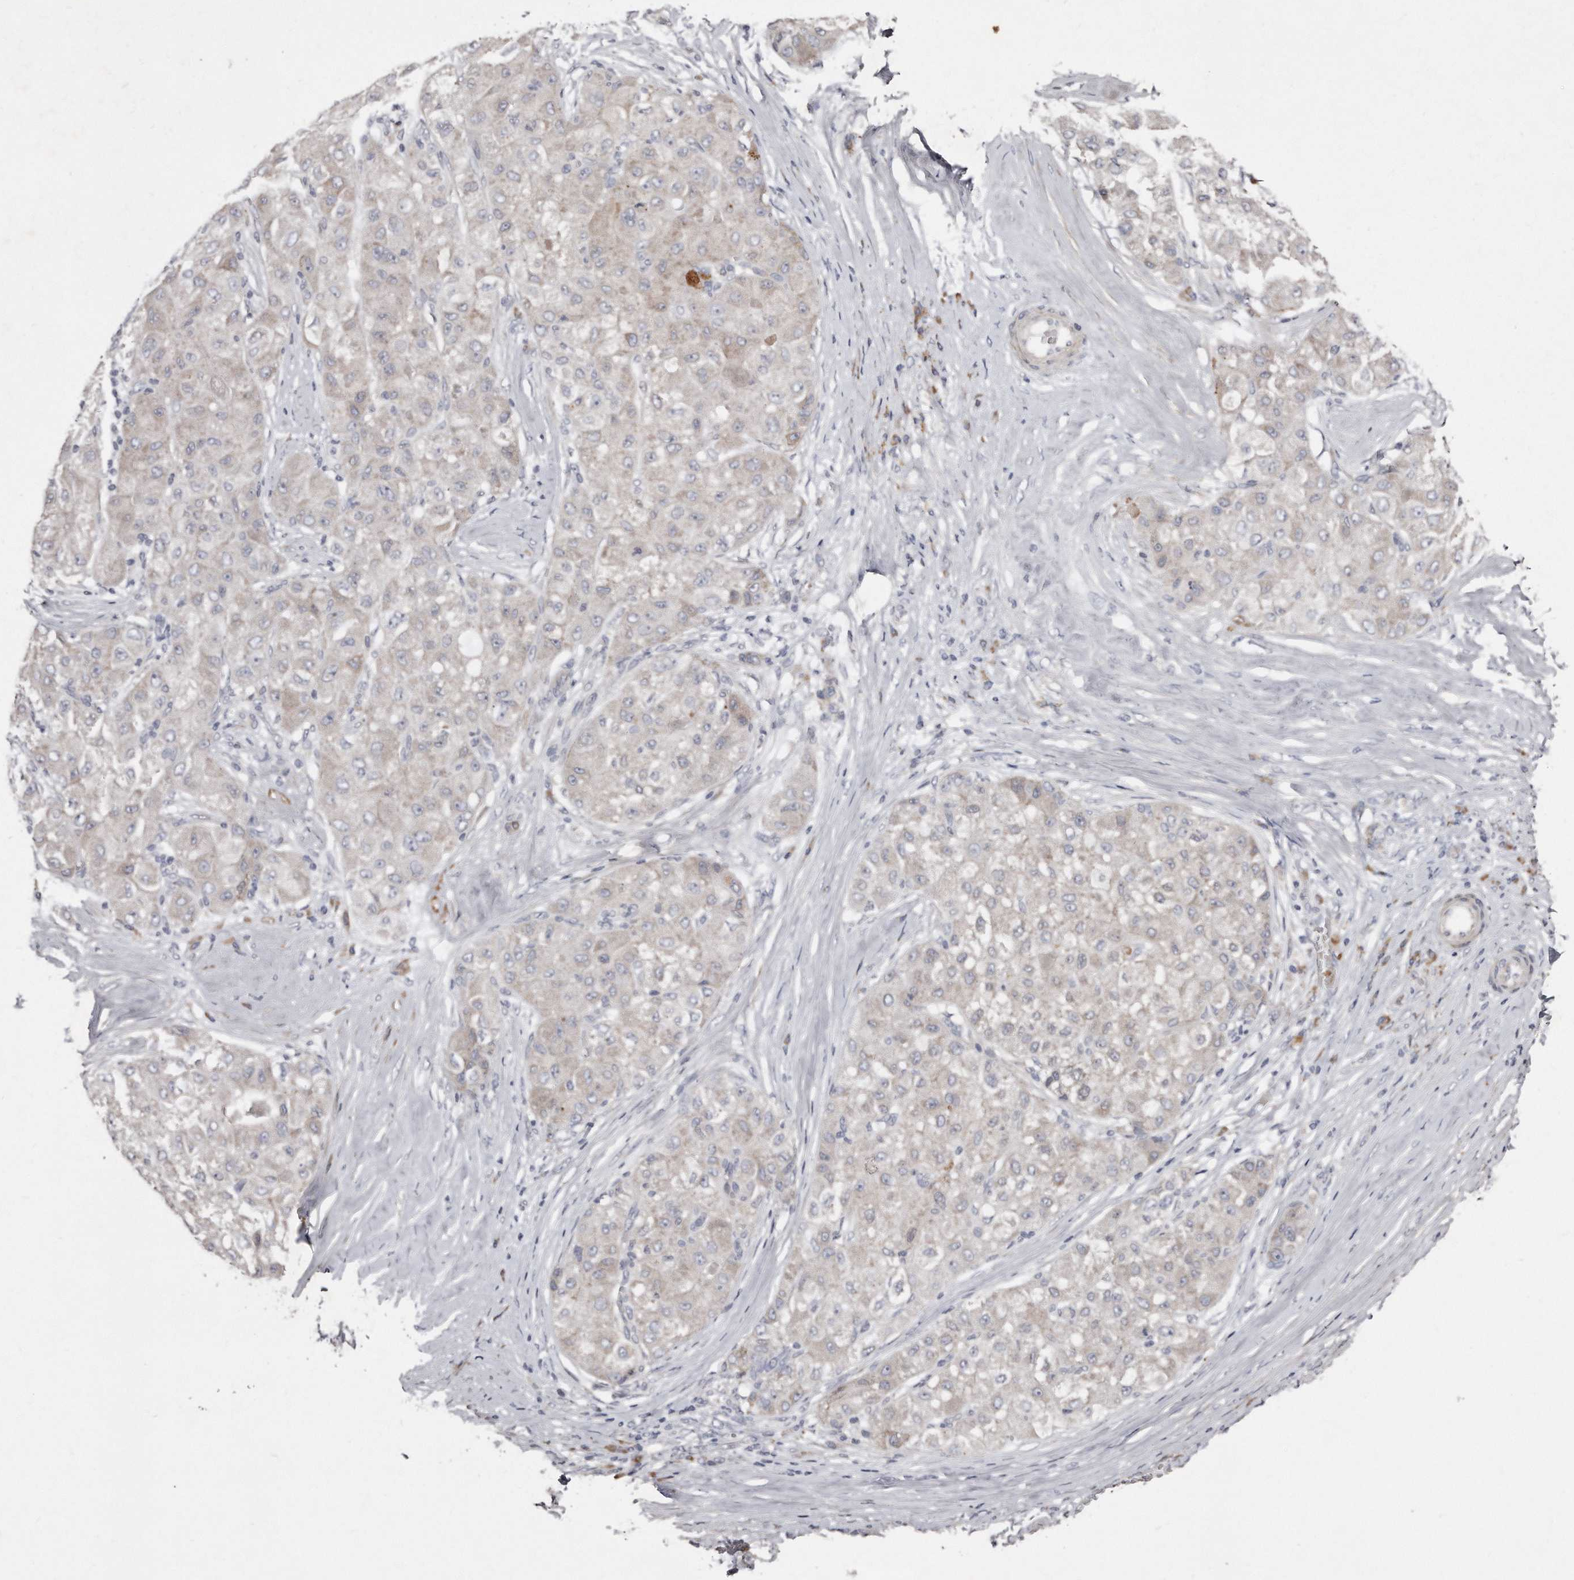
{"staining": {"intensity": "weak", "quantity": "<25%", "location": "cytoplasmic/membranous"}, "tissue": "liver cancer", "cell_type": "Tumor cells", "image_type": "cancer", "snomed": [{"axis": "morphology", "description": "Carcinoma, Hepatocellular, NOS"}, {"axis": "topography", "description": "Liver"}], "caption": "Immunohistochemical staining of liver hepatocellular carcinoma shows no significant positivity in tumor cells. (Stains: DAB immunohistochemistry with hematoxylin counter stain, Microscopy: brightfield microscopy at high magnification).", "gene": "TECR", "patient": {"sex": "male", "age": 80}}